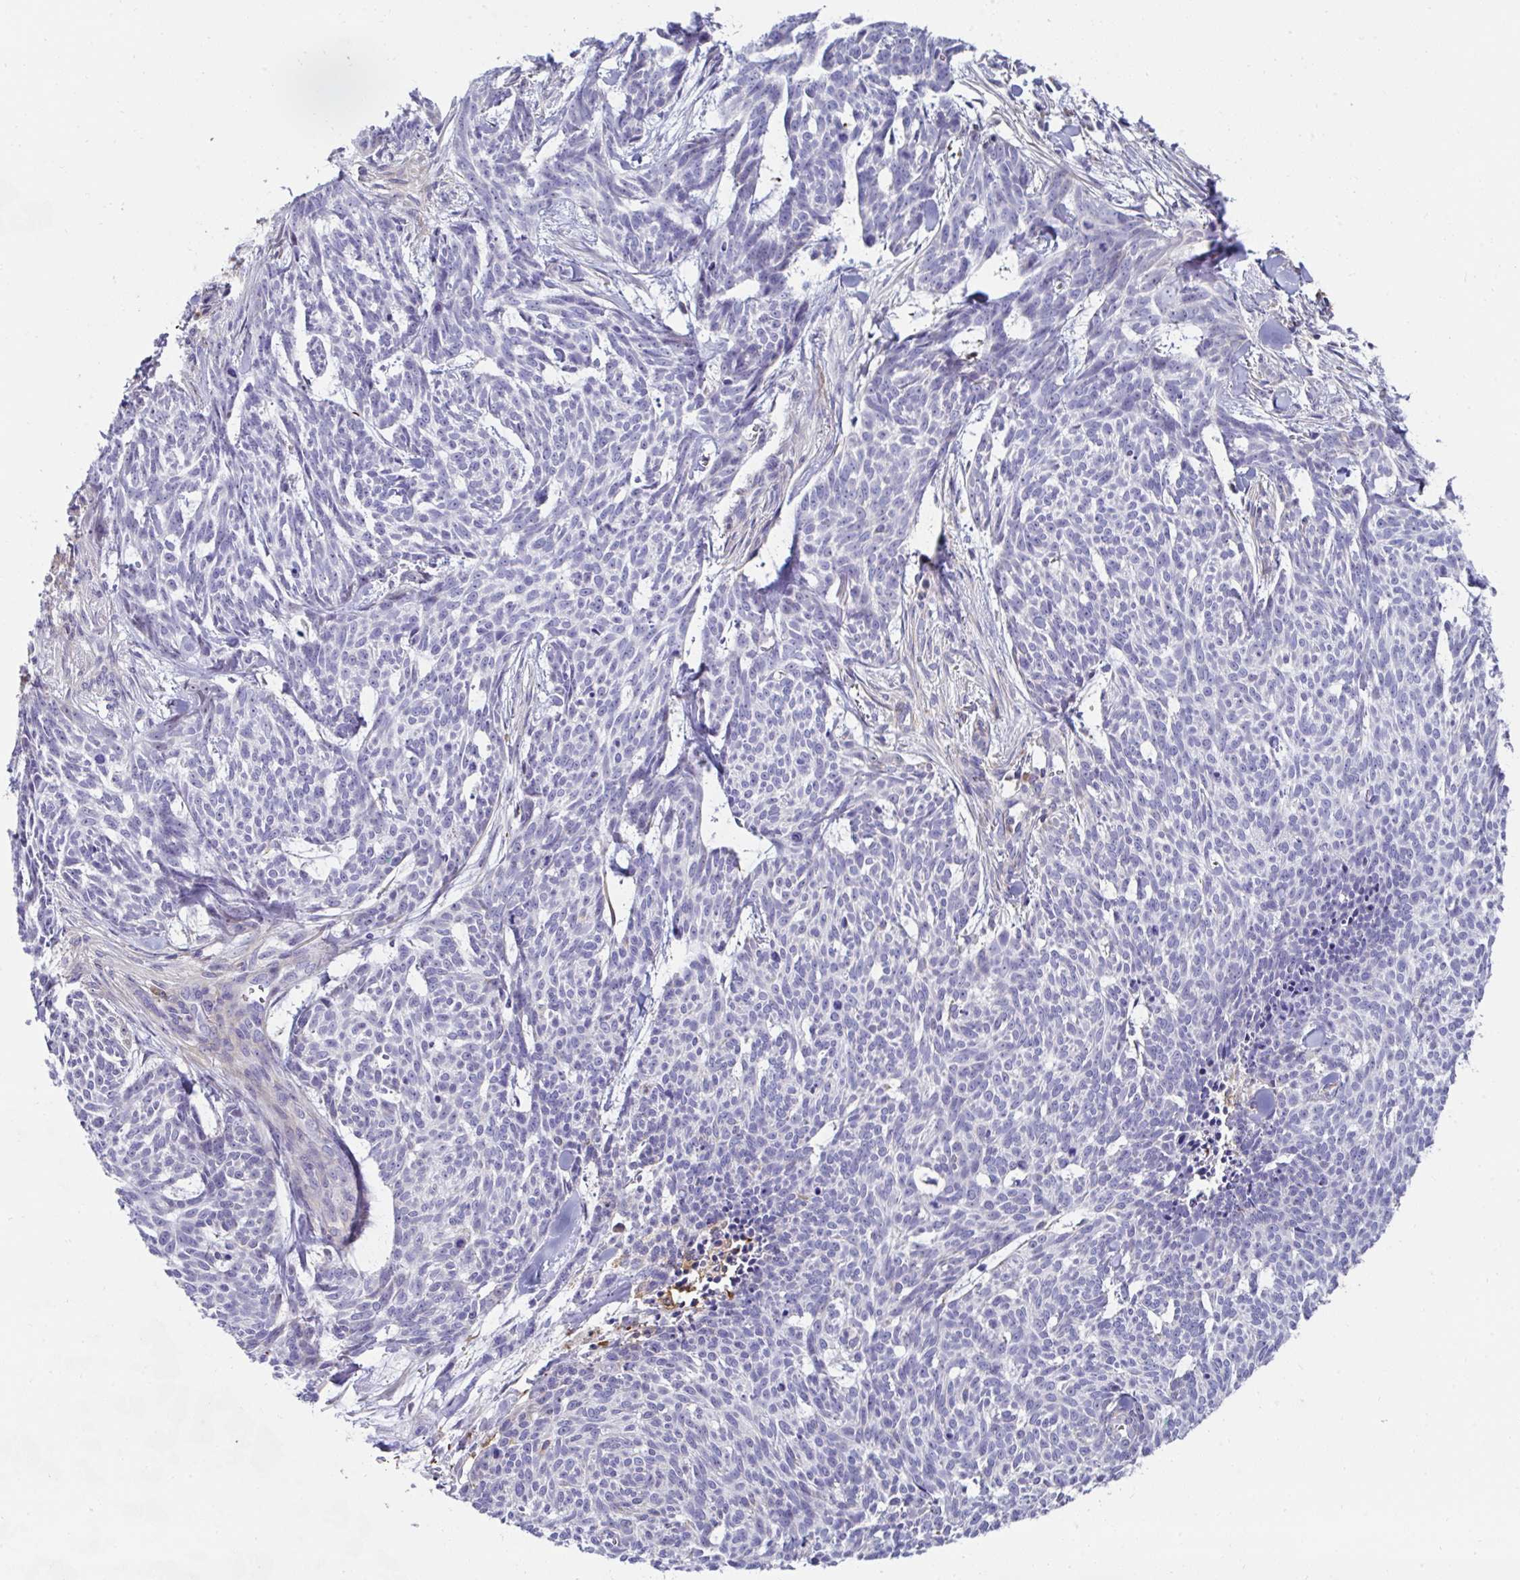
{"staining": {"intensity": "negative", "quantity": "none", "location": "none"}, "tissue": "skin cancer", "cell_type": "Tumor cells", "image_type": "cancer", "snomed": [{"axis": "morphology", "description": "Basal cell carcinoma"}, {"axis": "topography", "description": "Skin"}], "caption": "Tumor cells show no significant positivity in skin basal cell carcinoma.", "gene": "FBXL13", "patient": {"sex": "female", "age": 93}}